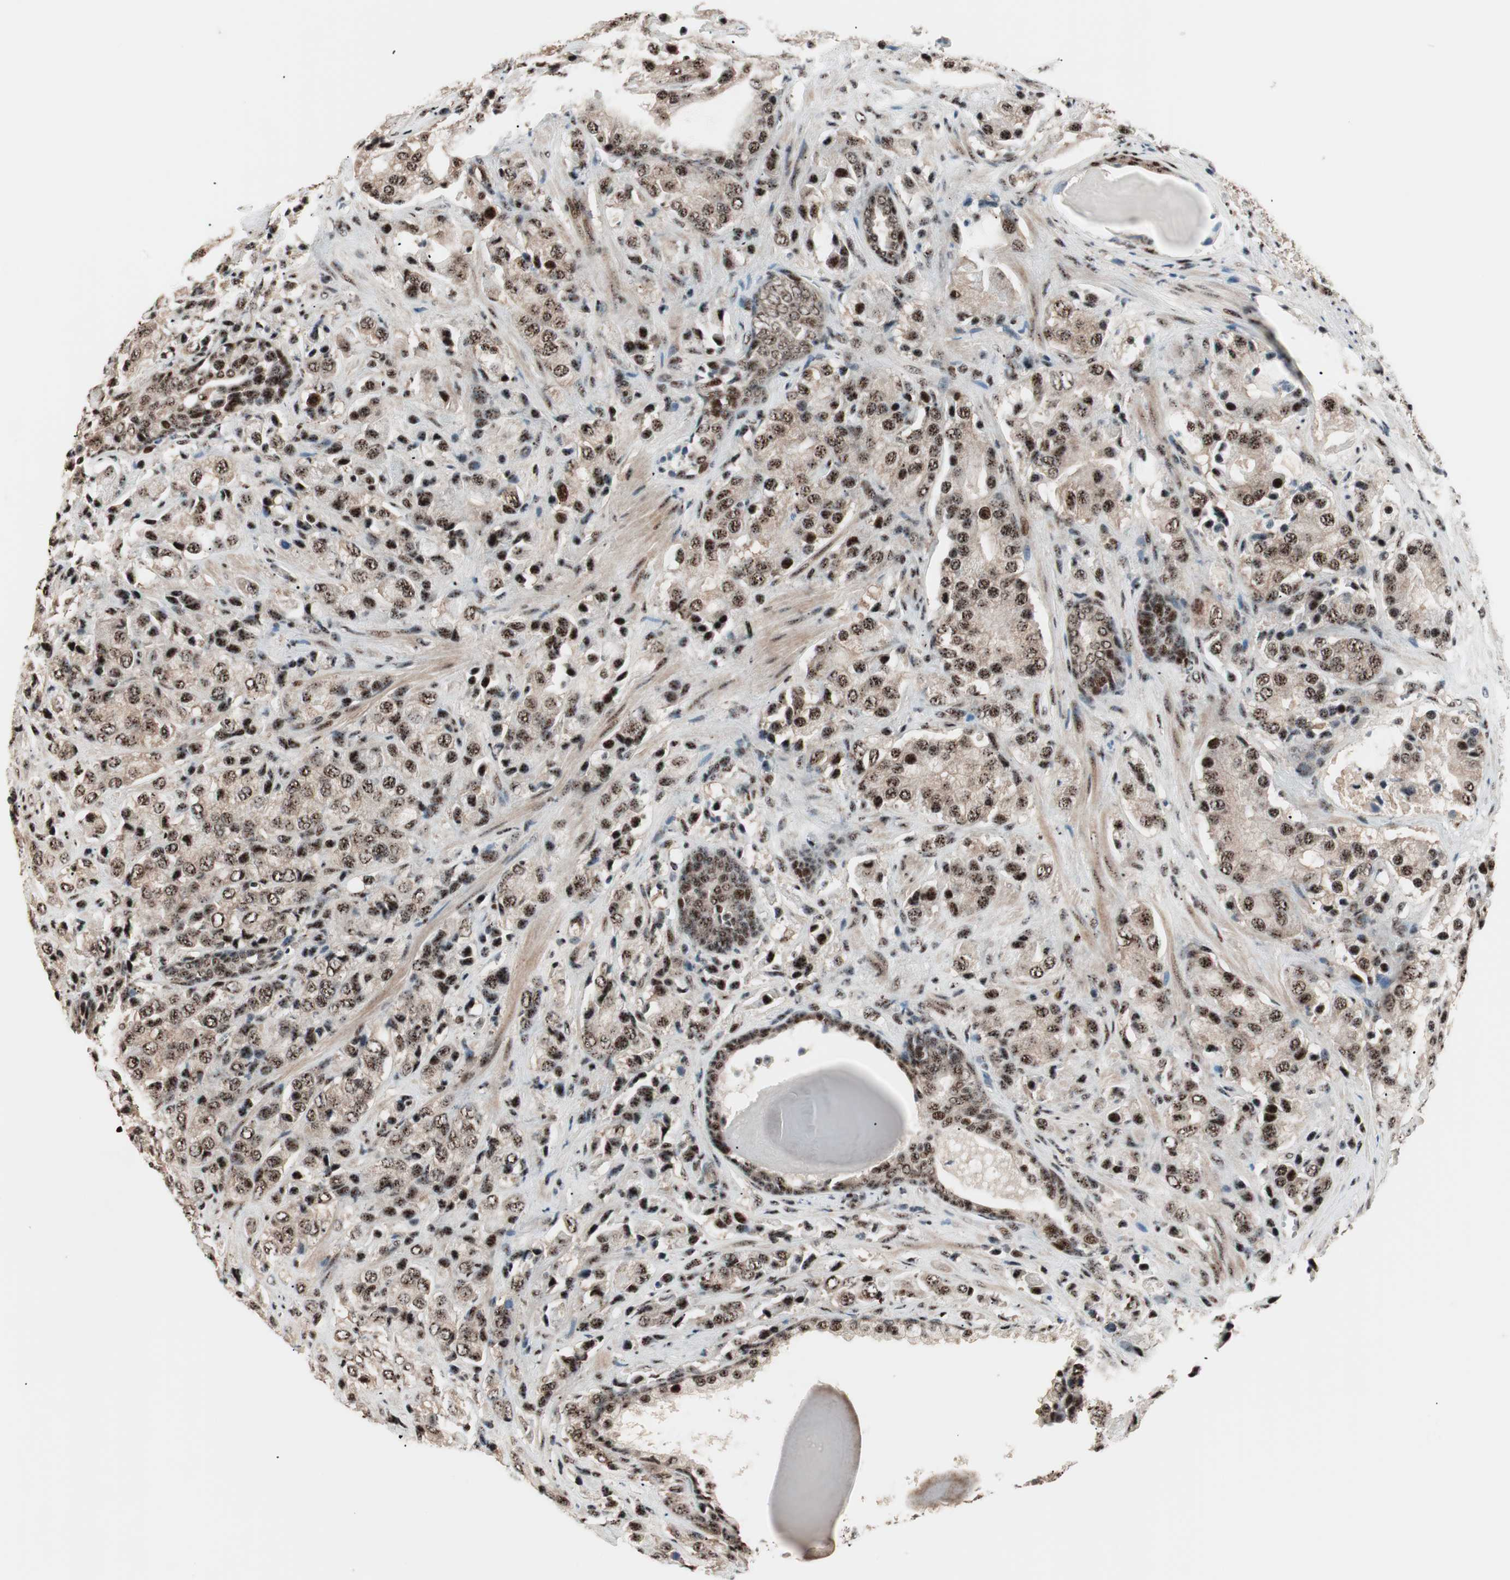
{"staining": {"intensity": "strong", "quantity": ">75%", "location": "nuclear"}, "tissue": "prostate cancer", "cell_type": "Tumor cells", "image_type": "cancer", "snomed": [{"axis": "morphology", "description": "Adenocarcinoma, High grade"}, {"axis": "topography", "description": "Prostate"}], "caption": "Prostate adenocarcinoma (high-grade) stained with a brown dye displays strong nuclear positive expression in about >75% of tumor cells.", "gene": "NR5A2", "patient": {"sex": "male", "age": 70}}